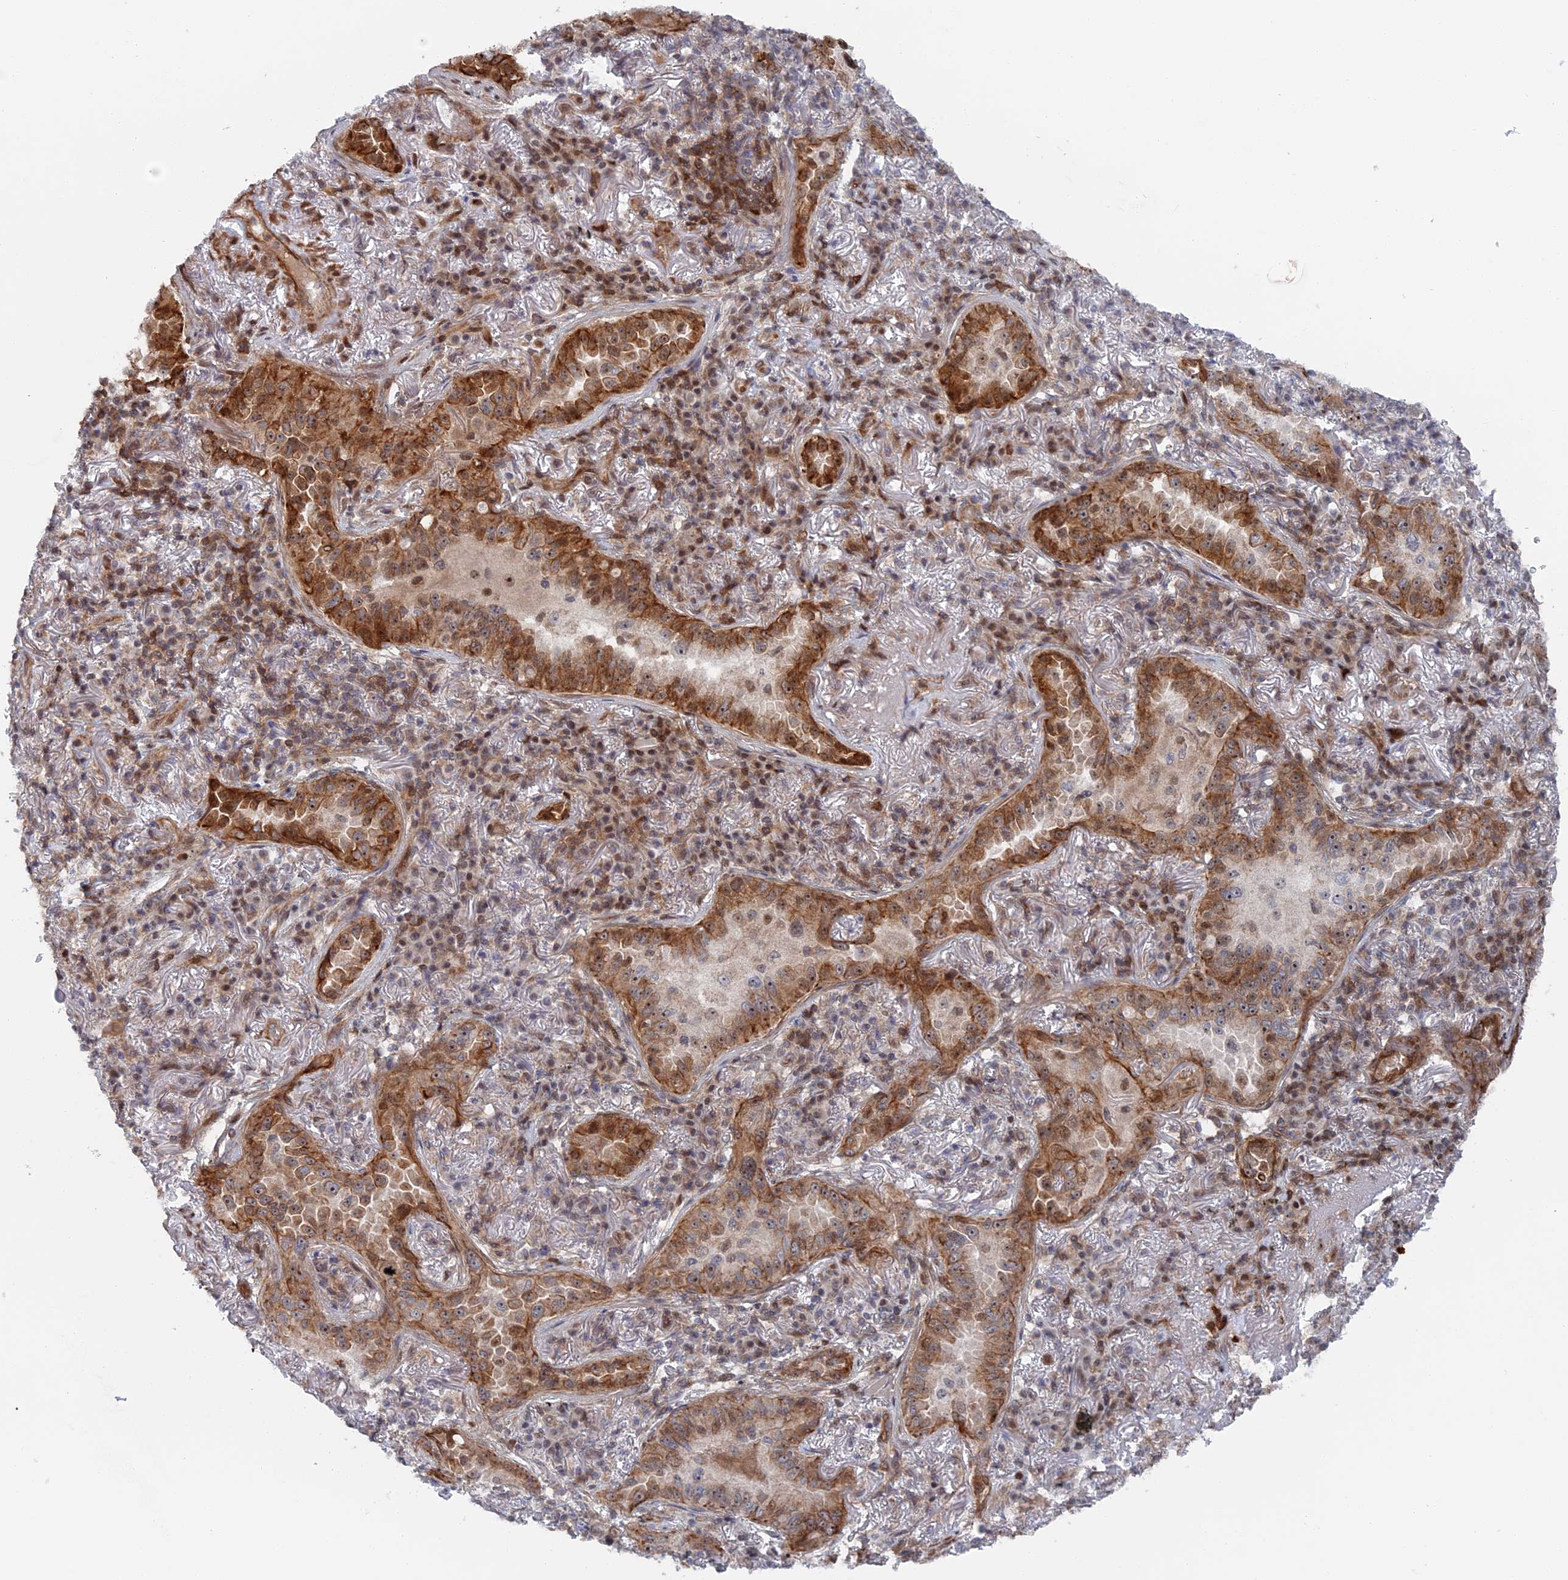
{"staining": {"intensity": "moderate", "quantity": ">75%", "location": "cytoplasmic/membranous,nuclear"}, "tissue": "lung cancer", "cell_type": "Tumor cells", "image_type": "cancer", "snomed": [{"axis": "morphology", "description": "Adenocarcinoma, NOS"}, {"axis": "topography", "description": "Lung"}], "caption": "A brown stain labels moderate cytoplasmic/membranous and nuclear expression of a protein in lung cancer (adenocarcinoma) tumor cells. The staining is performed using DAB (3,3'-diaminobenzidine) brown chromogen to label protein expression. The nuclei are counter-stained blue using hematoxylin.", "gene": "IL7", "patient": {"sex": "female", "age": 69}}